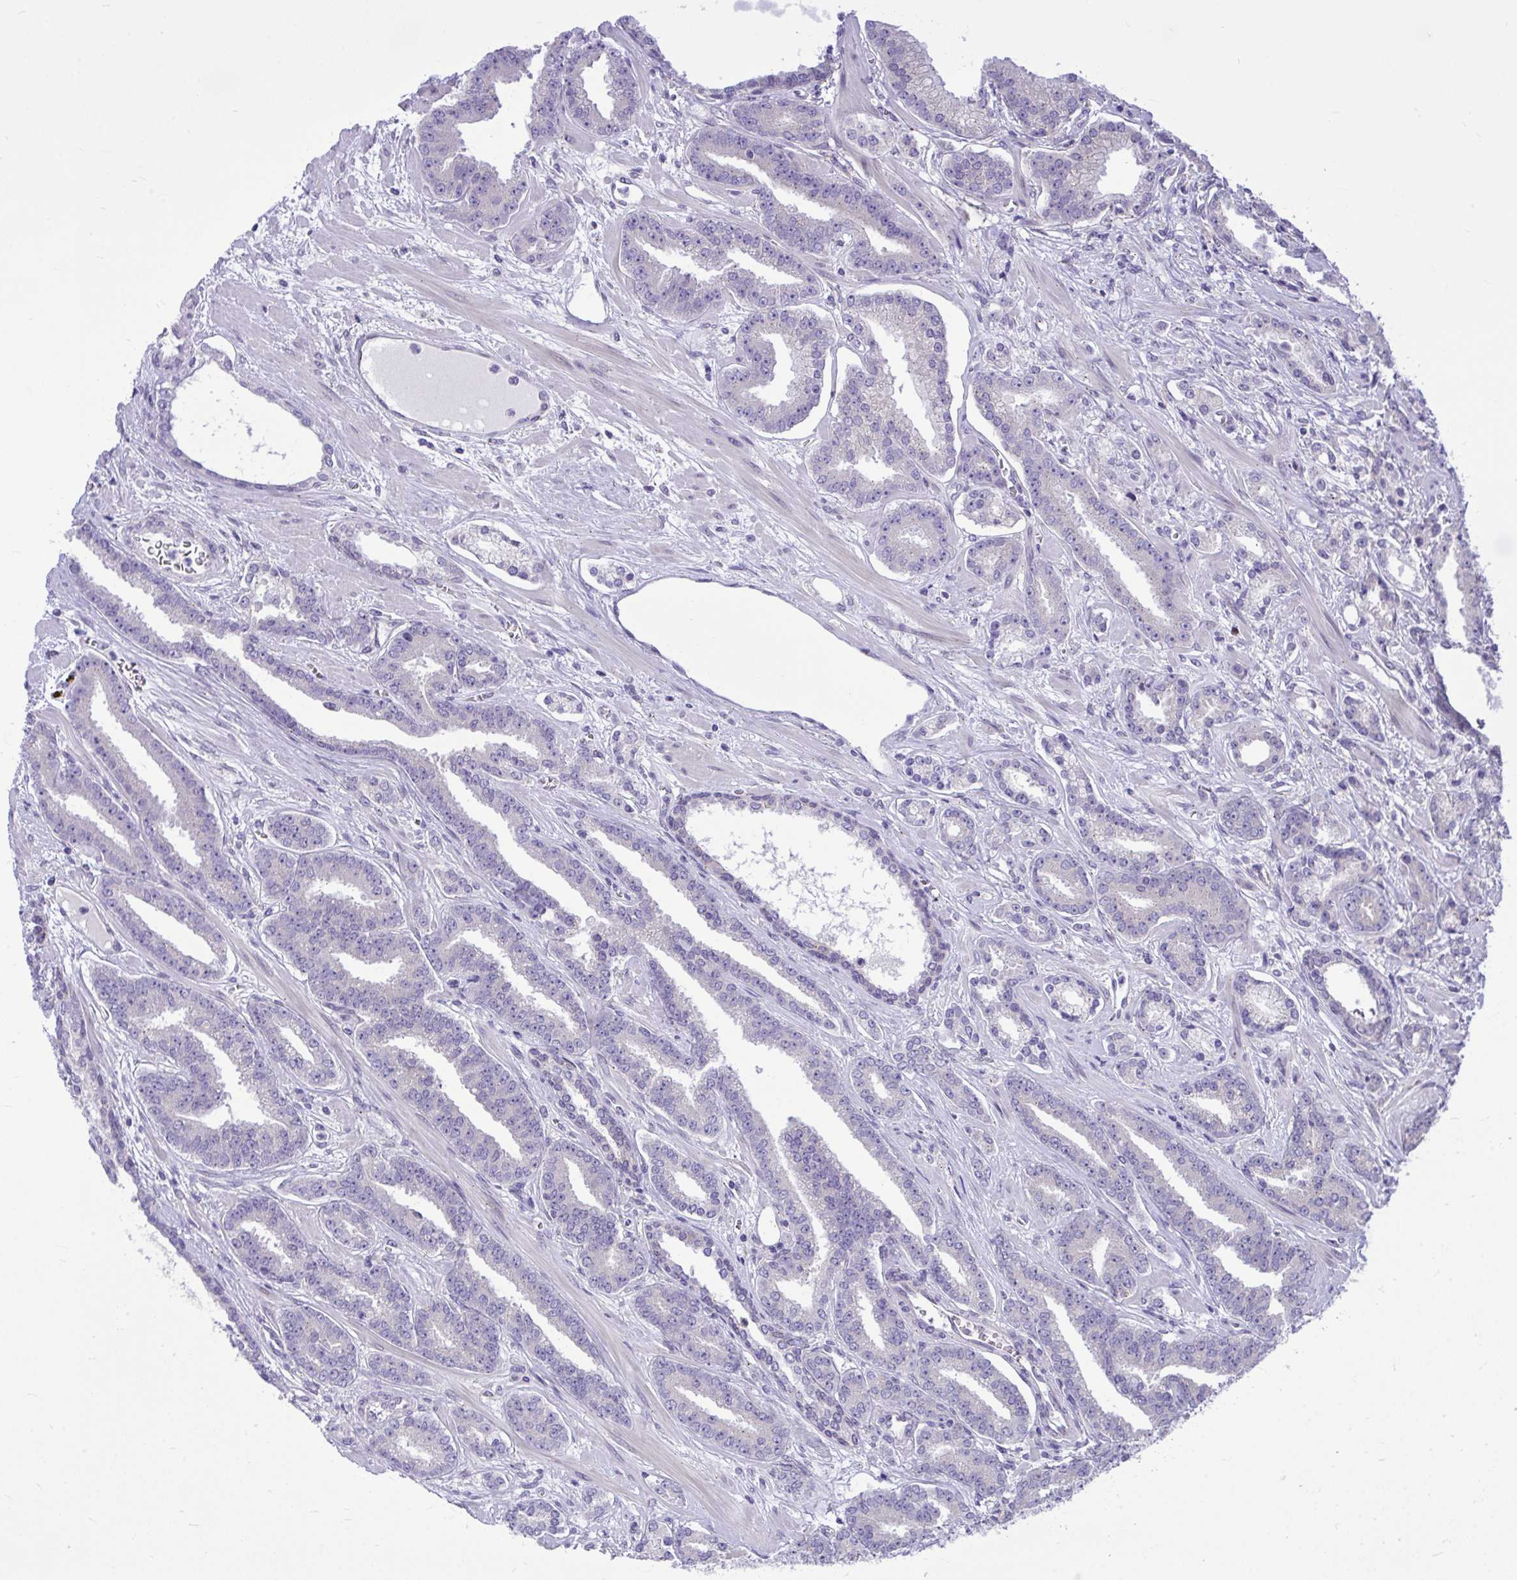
{"staining": {"intensity": "negative", "quantity": "none", "location": "none"}, "tissue": "prostate cancer", "cell_type": "Tumor cells", "image_type": "cancer", "snomed": [{"axis": "morphology", "description": "Adenocarcinoma, High grade"}, {"axis": "topography", "description": "Prostate"}], "caption": "Prostate cancer was stained to show a protein in brown. There is no significant positivity in tumor cells.", "gene": "CEACAM18", "patient": {"sex": "male", "age": 60}}